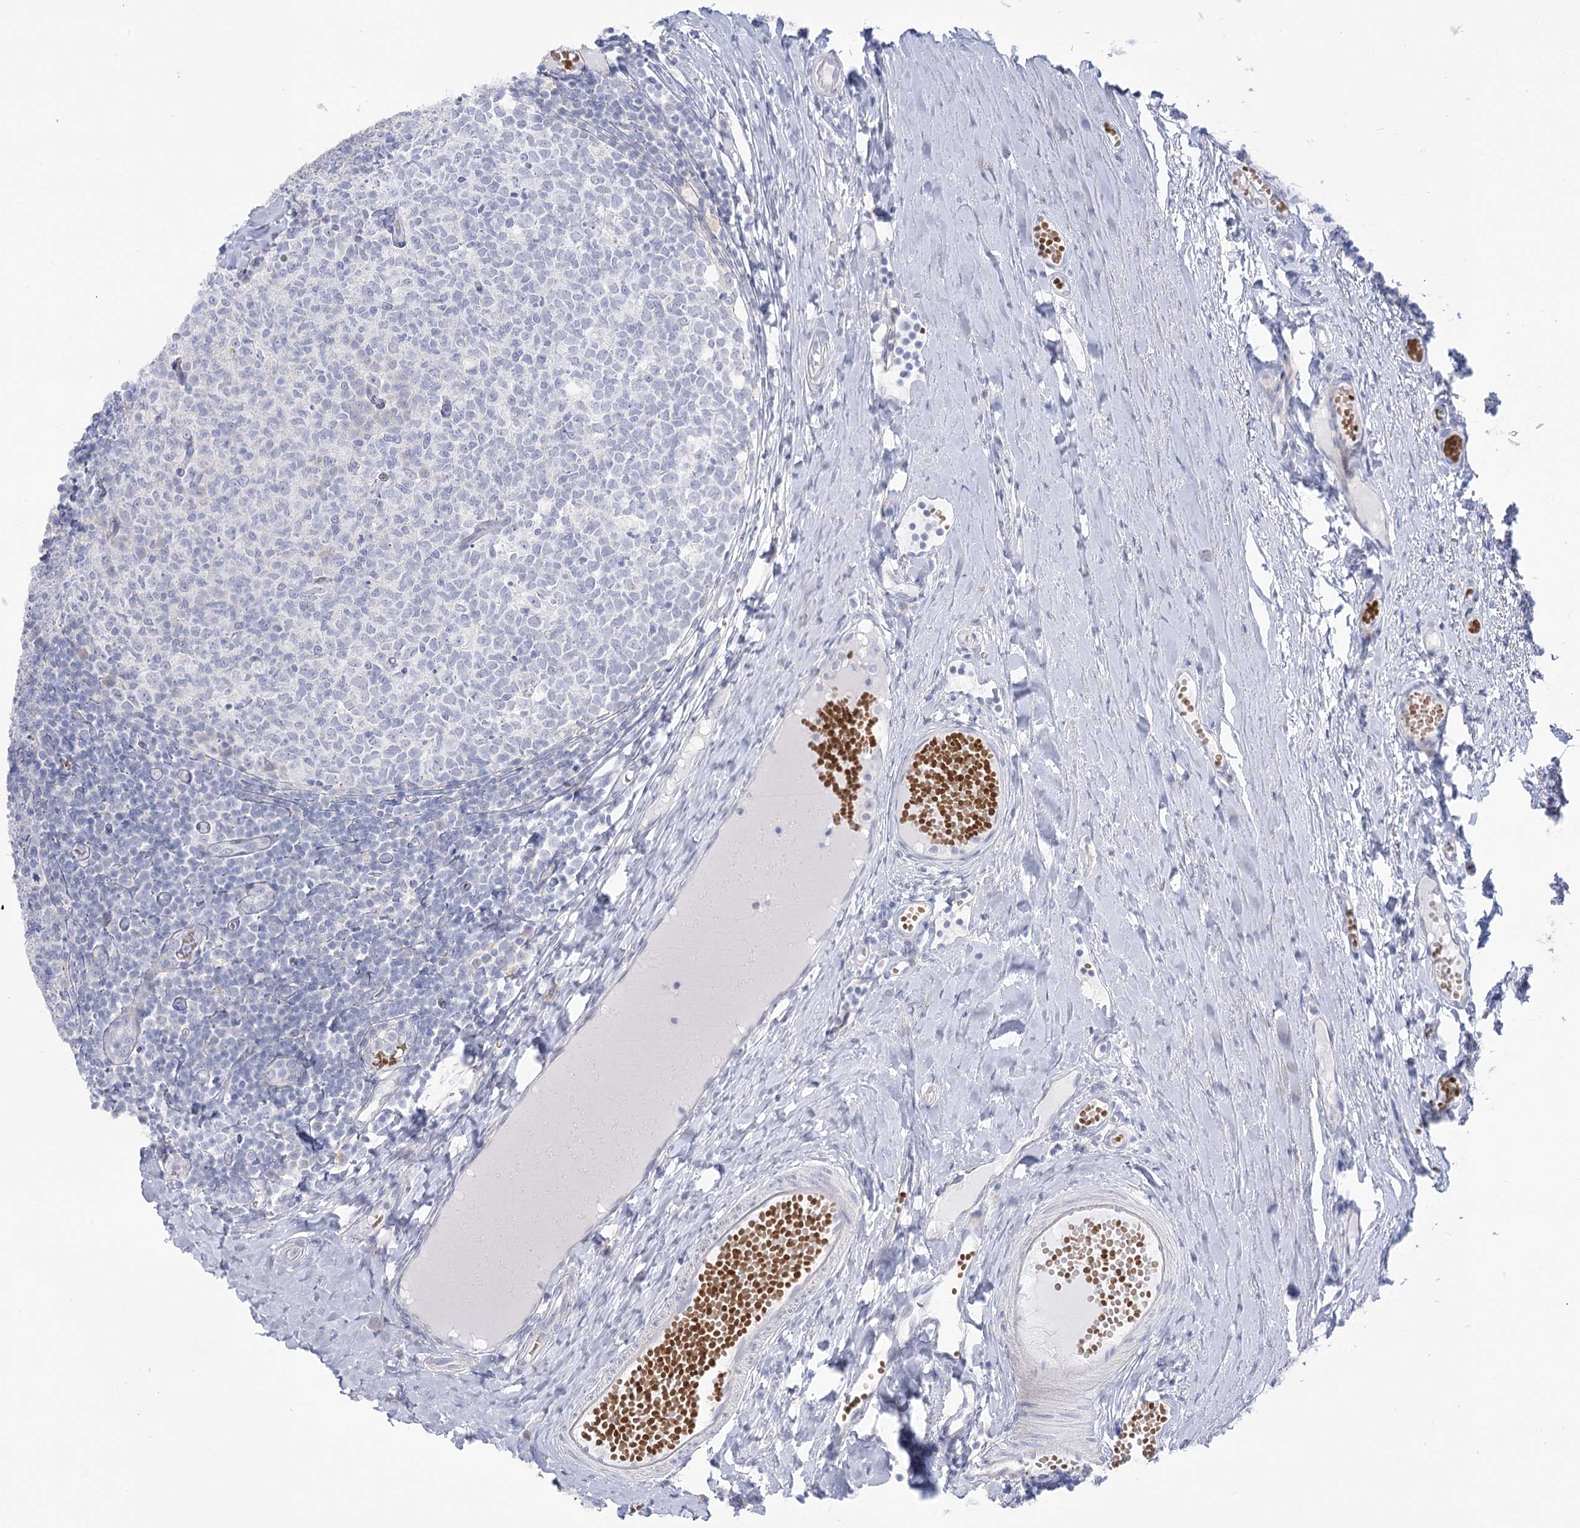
{"staining": {"intensity": "negative", "quantity": "none", "location": "none"}, "tissue": "tonsil", "cell_type": "Germinal center cells", "image_type": "normal", "snomed": [{"axis": "morphology", "description": "Normal tissue, NOS"}, {"axis": "topography", "description": "Tonsil"}], "caption": "IHC of normal tonsil shows no positivity in germinal center cells. (Stains: DAB IHC with hematoxylin counter stain, Microscopy: brightfield microscopy at high magnification).", "gene": "SIAE", "patient": {"sex": "female", "age": 19}}